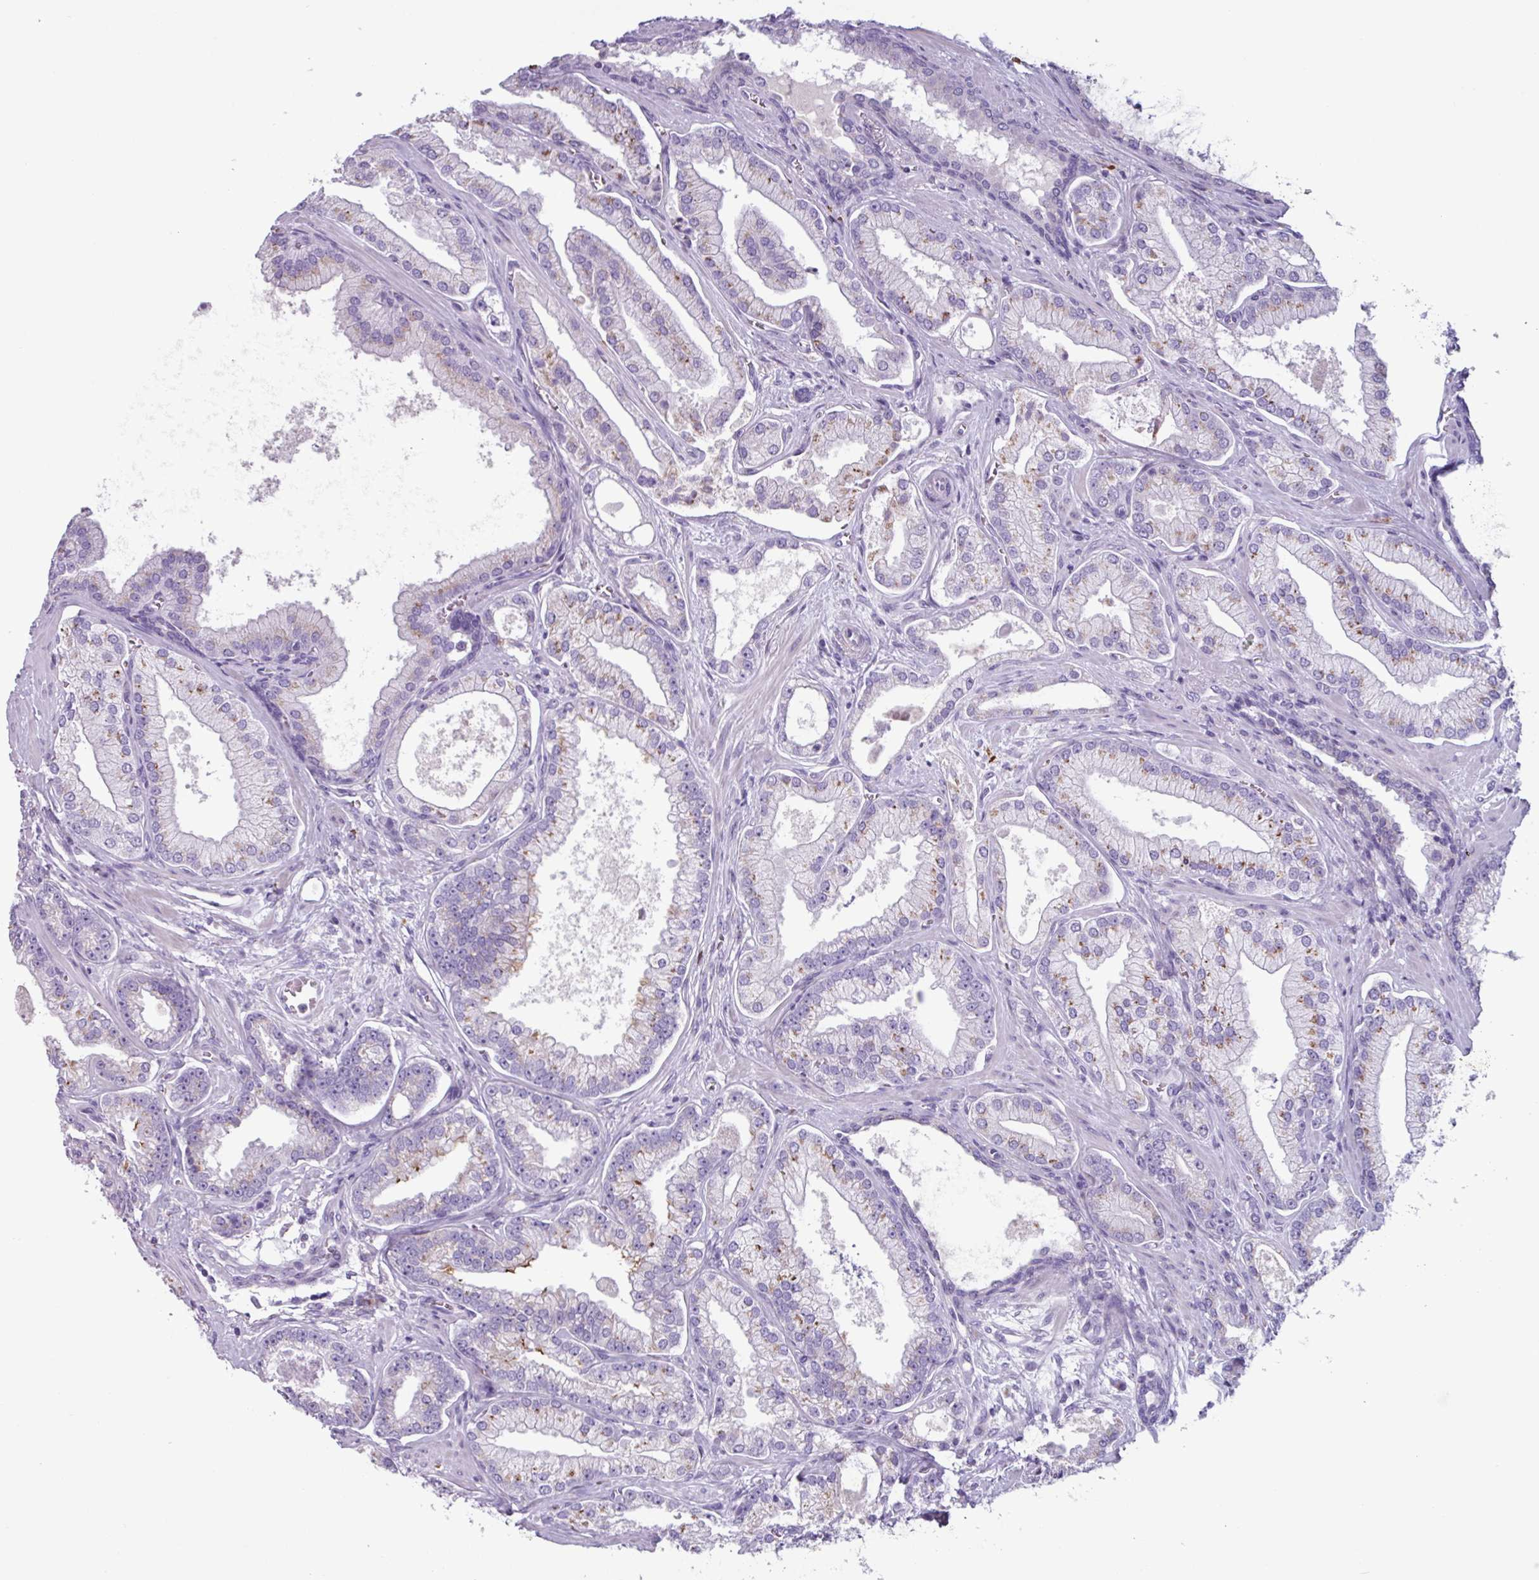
{"staining": {"intensity": "moderate", "quantity": "<25%", "location": "cytoplasmic/membranous"}, "tissue": "prostate cancer", "cell_type": "Tumor cells", "image_type": "cancer", "snomed": [{"axis": "morphology", "description": "Adenocarcinoma, High grade"}, {"axis": "topography", "description": "Prostate"}], "caption": "Approximately <25% of tumor cells in human prostate cancer (adenocarcinoma (high-grade)) exhibit moderate cytoplasmic/membranous protein positivity as visualized by brown immunohistochemical staining.", "gene": "ADGRE1", "patient": {"sex": "male", "age": 68}}